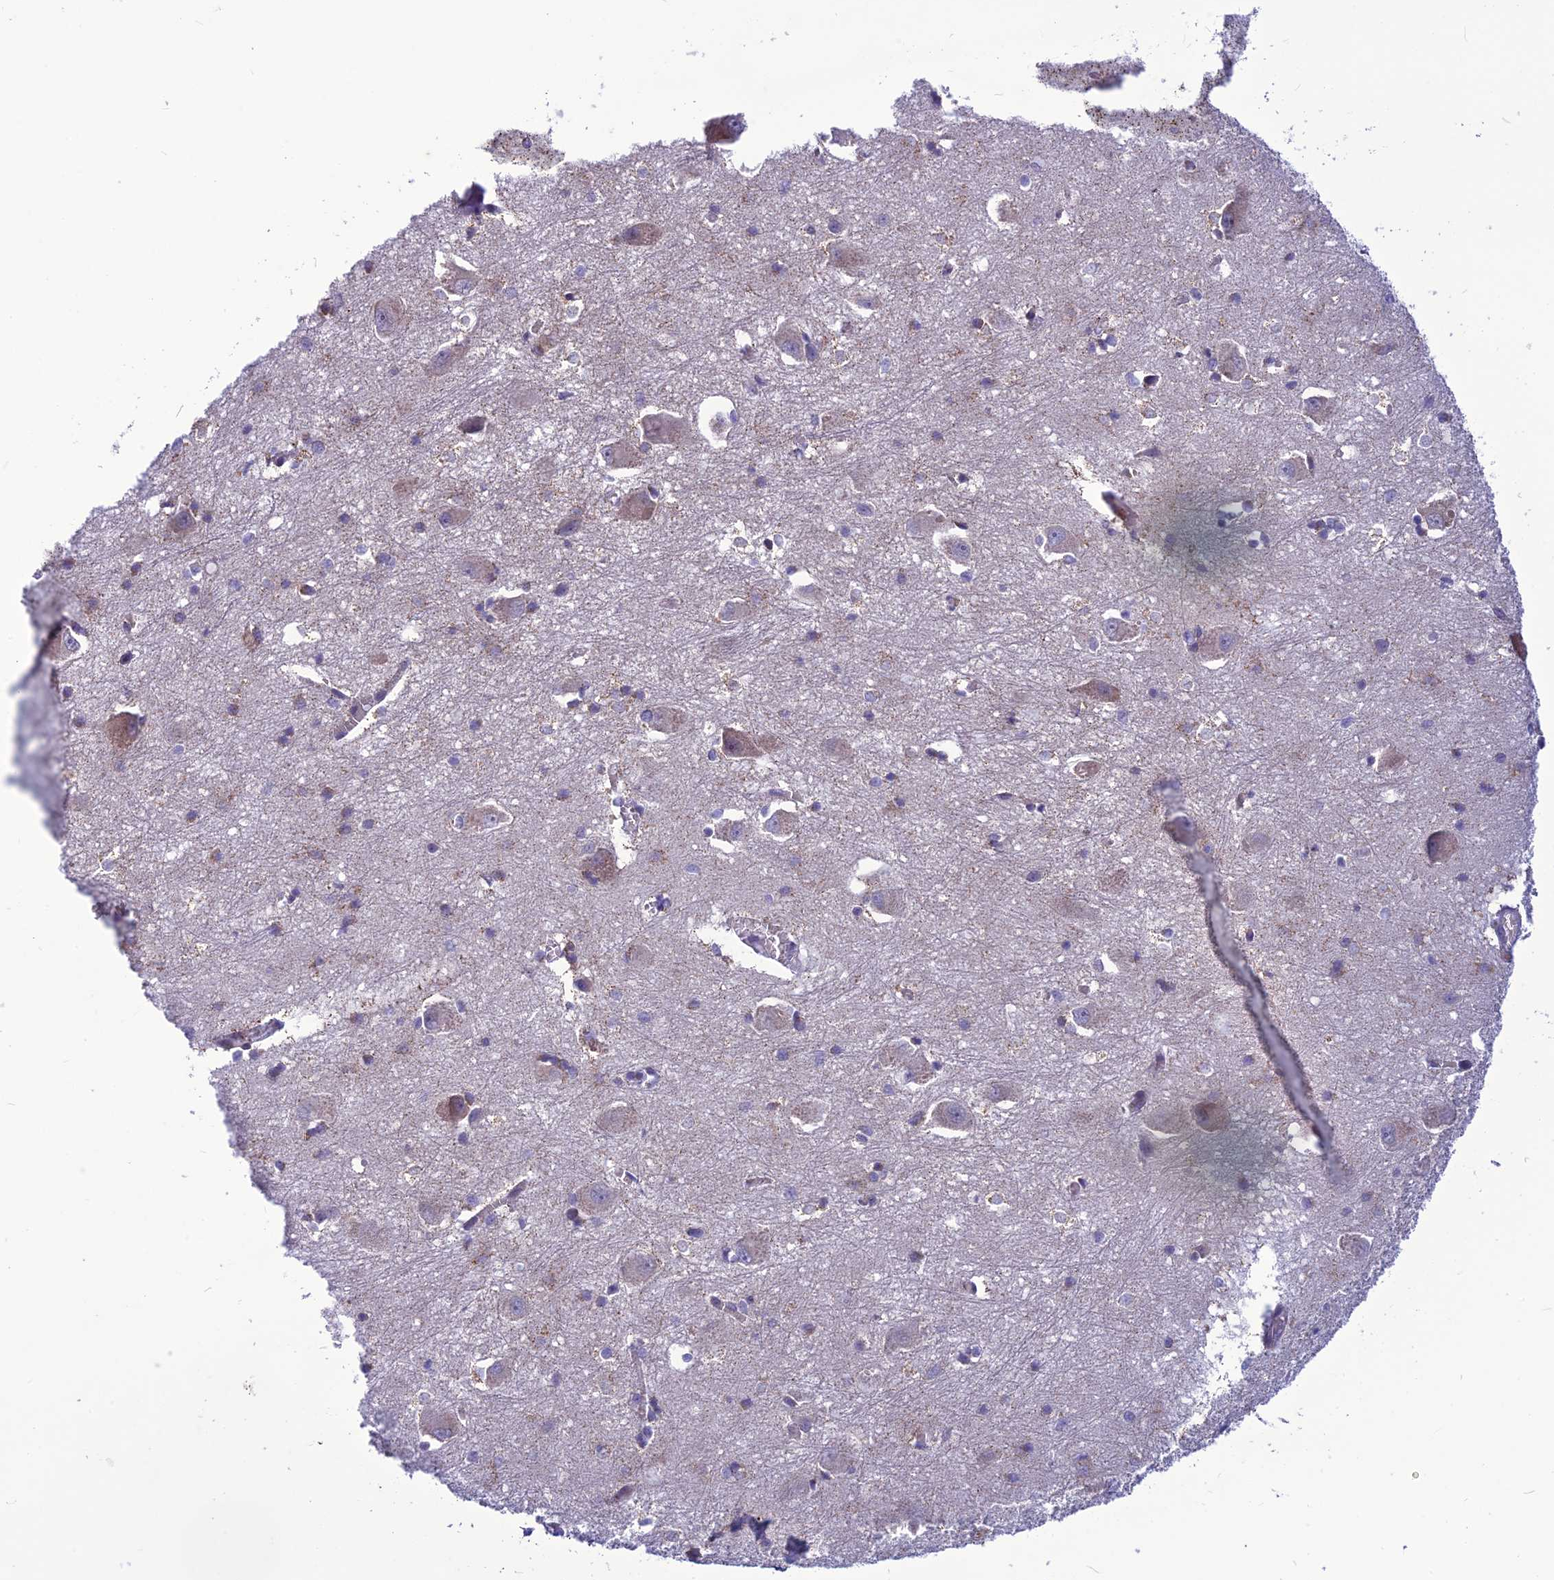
{"staining": {"intensity": "moderate", "quantity": "<25%", "location": "cytoplasmic/membranous"}, "tissue": "caudate", "cell_type": "Glial cells", "image_type": "normal", "snomed": [{"axis": "morphology", "description": "Normal tissue, NOS"}, {"axis": "topography", "description": "Lateral ventricle wall"}], "caption": "An image of caudate stained for a protein exhibits moderate cytoplasmic/membranous brown staining in glial cells. Immunohistochemistry stains the protein of interest in brown and the nuclei are stained blue.", "gene": "PSMF1", "patient": {"sex": "male", "age": 37}}